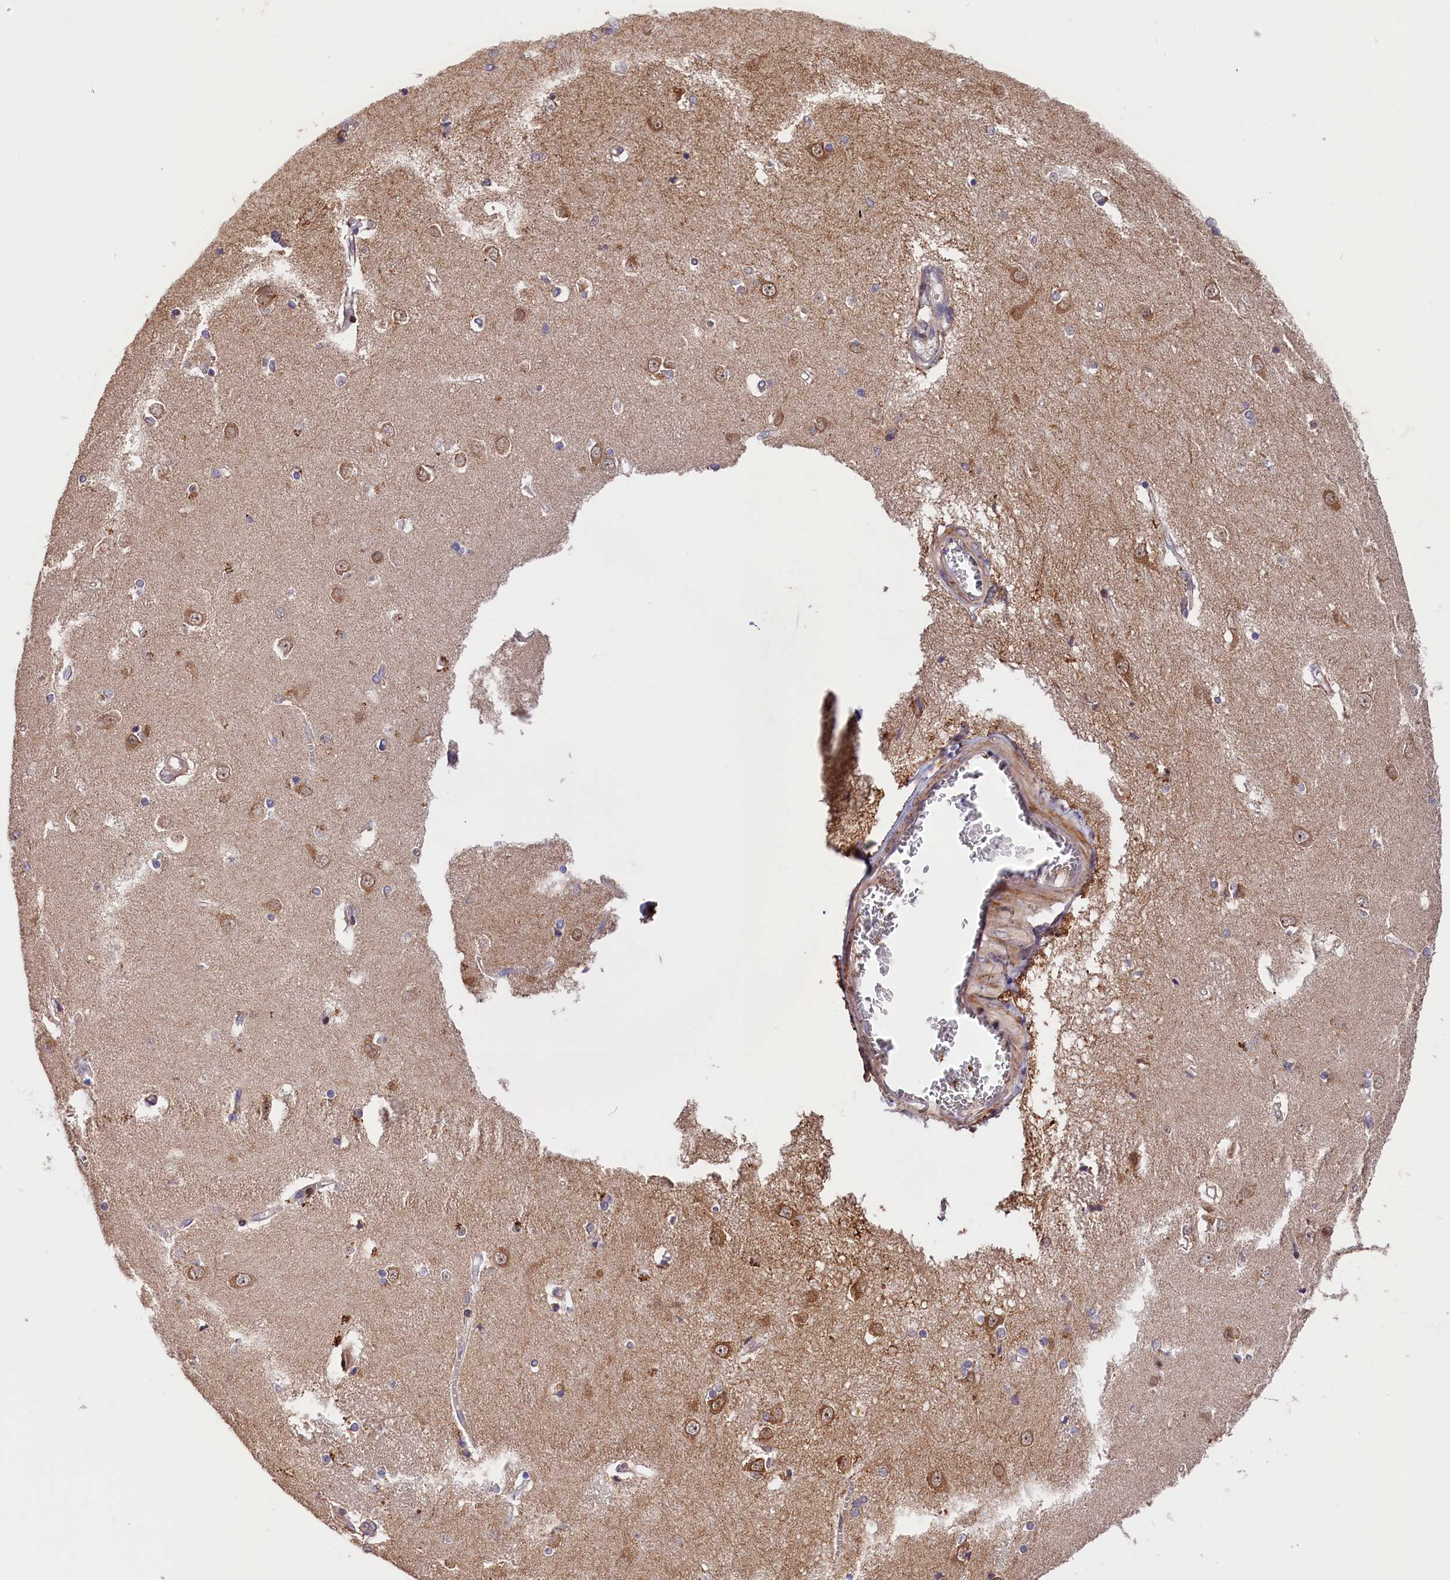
{"staining": {"intensity": "weak", "quantity": "25%-75%", "location": "cytoplasmic/membranous"}, "tissue": "caudate", "cell_type": "Glial cells", "image_type": "normal", "snomed": [{"axis": "morphology", "description": "Normal tissue, NOS"}, {"axis": "topography", "description": "Lateral ventricle wall"}], "caption": "The immunohistochemical stain labels weak cytoplasmic/membranous positivity in glial cells of normal caudate.", "gene": "DNAJB9", "patient": {"sex": "male", "age": 37}}